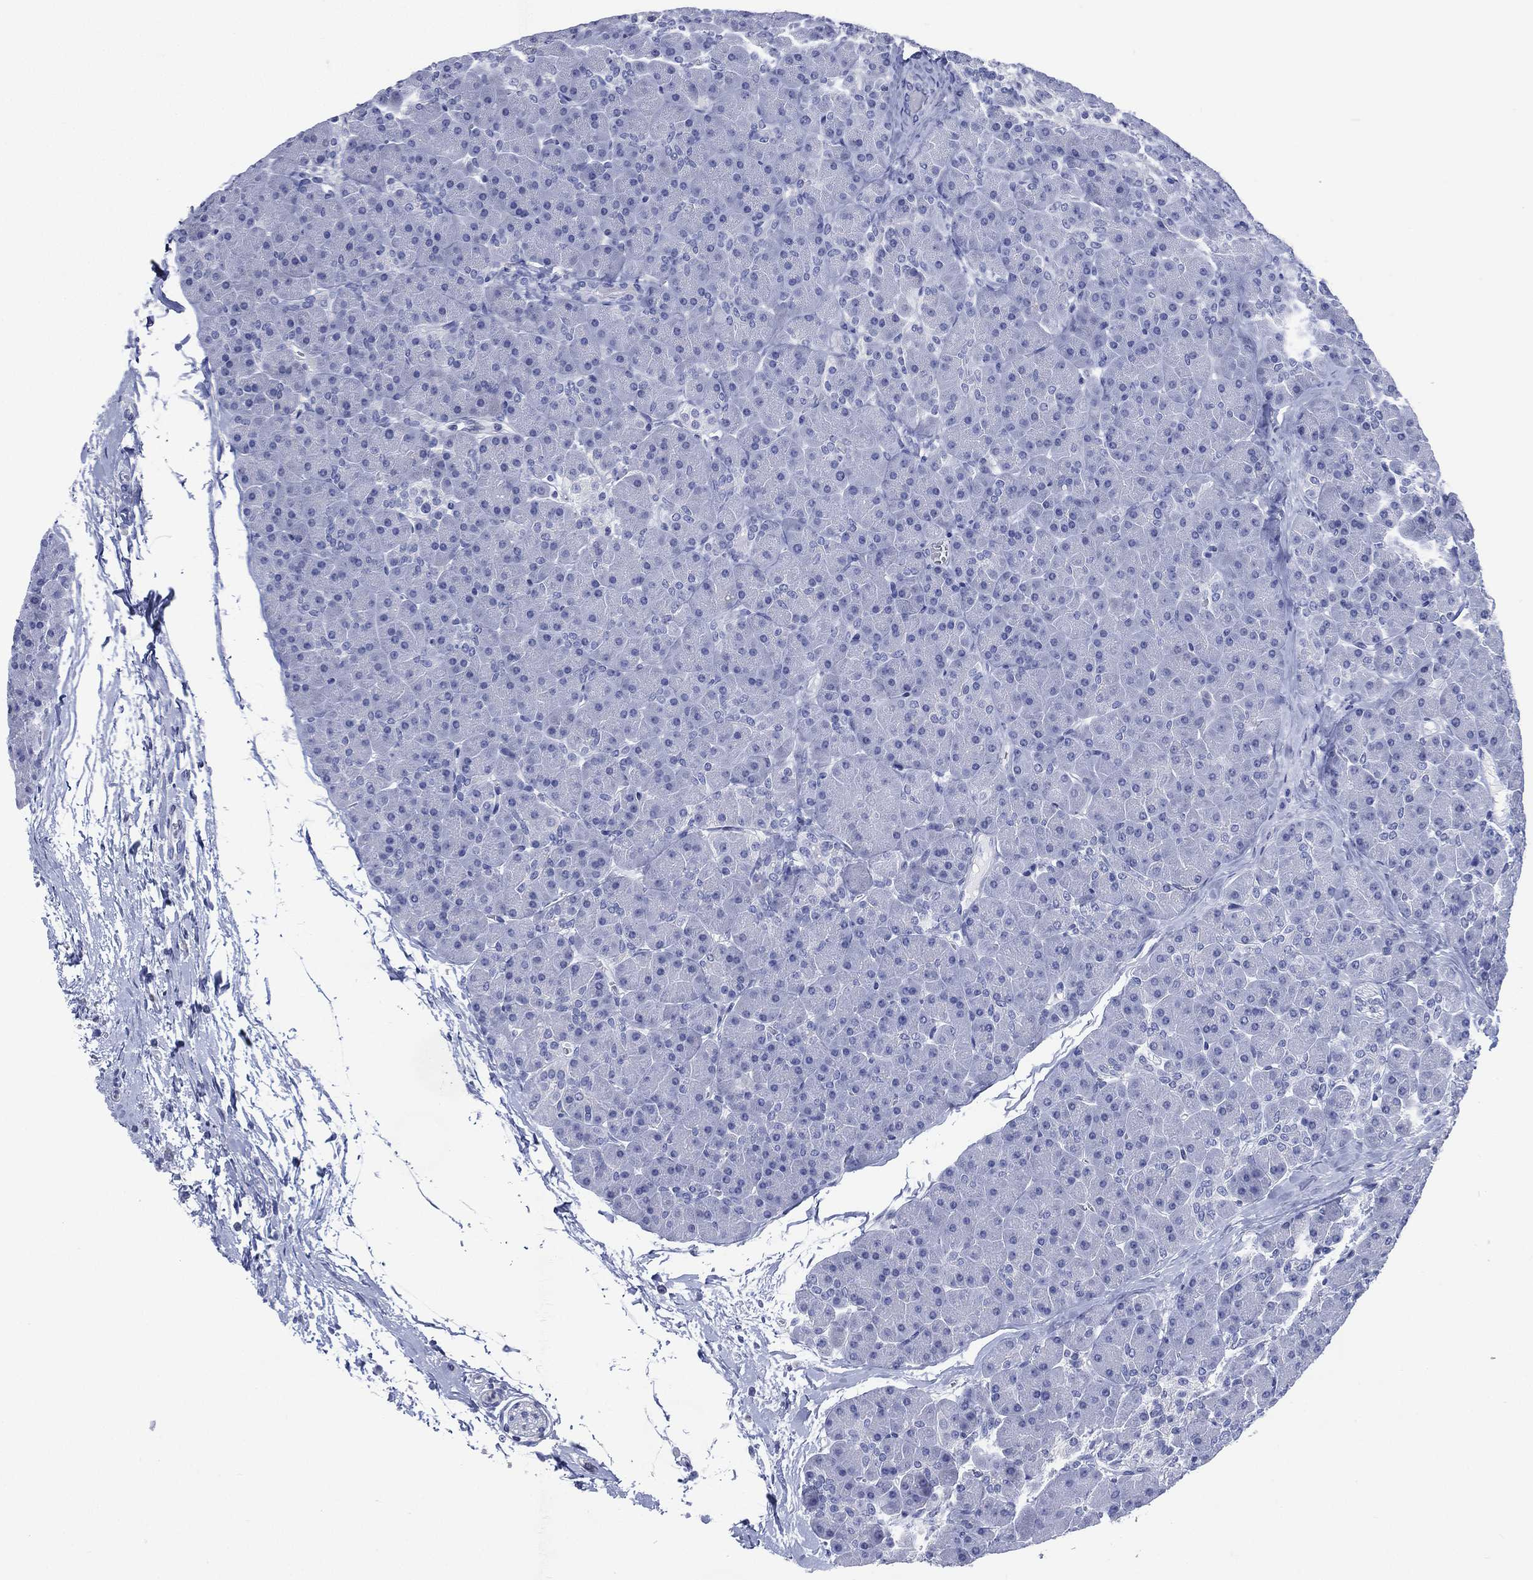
{"staining": {"intensity": "negative", "quantity": "none", "location": "none"}, "tissue": "pancreas", "cell_type": "Exocrine glandular cells", "image_type": "normal", "snomed": [{"axis": "morphology", "description": "Normal tissue, NOS"}, {"axis": "topography", "description": "Pancreas"}], "caption": "An immunohistochemistry (IHC) photomicrograph of benign pancreas is shown. There is no staining in exocrine glandular cells of pancreas. The staining was performed using DAB (3,3'-diaminobenzidine) to visualize the protein expression in brown, while the nuclei were stained in blue with hematoxylin (Magnification: 20x).", "gene": "TMEM247", "patient": {"sex": "female", "age": 44}}